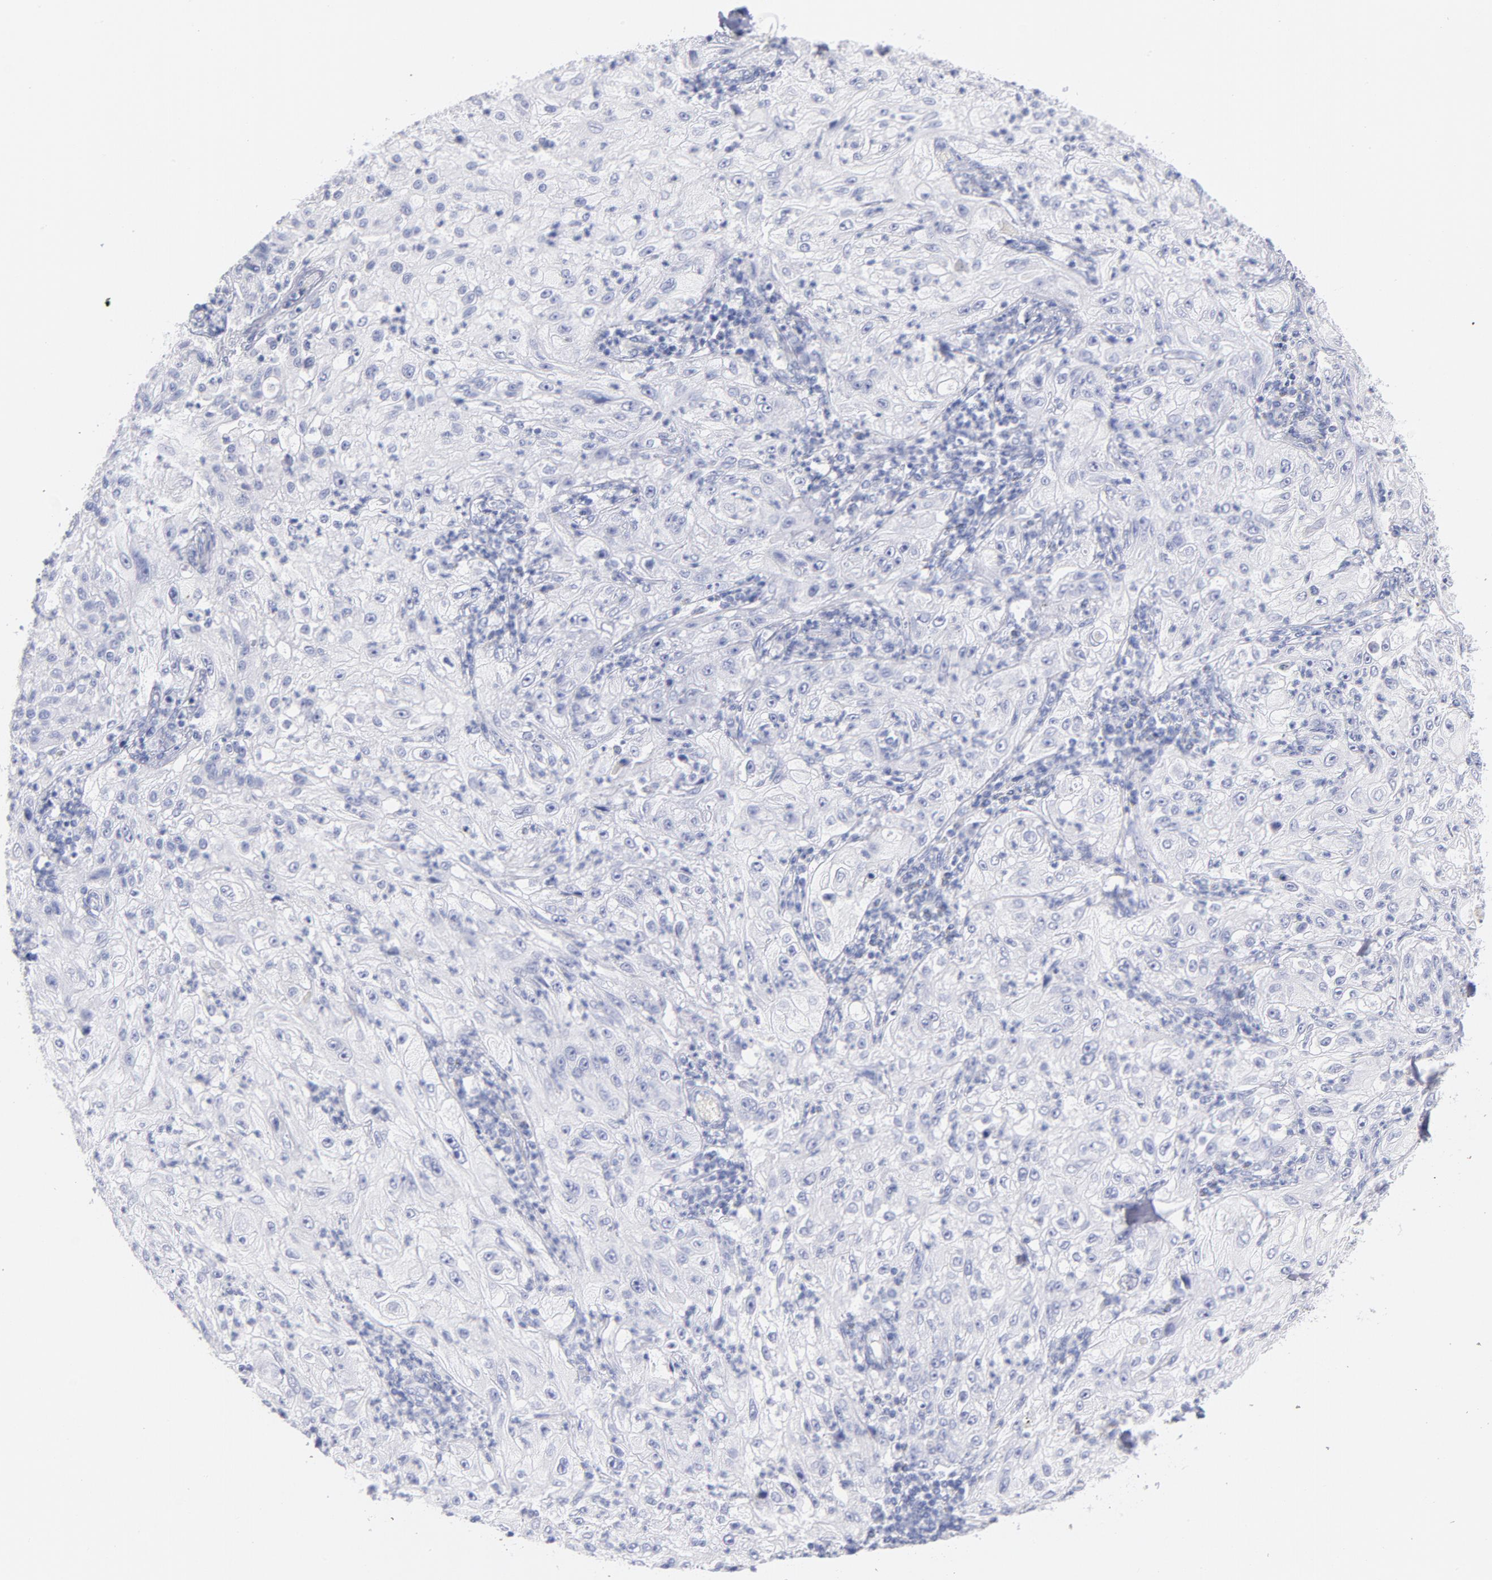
{"staining": {"intensity": "negative", "quantity": "none", "location": "none"}, "tissue": "lung cancer", "cell_type": "Tumor cells", "image_type": "cancer", "snomed": [{"axis": "morphology", "description": "Inflammation, NOS"}, {"axis": "morphology", "description": "Squamous cell carcinoma, NOS"}, {"axis": "topography", "description": "Lymph node"}, {"axis": "topography", "description": "Soft tissue"}, {"axis": "topography", "description": "Lung"}], "caption": "IHC photomicrograph of human squamous cell carcinoma (lung) stained for a protein (brown), which demonstrates no staining in tumor cells. (DAB (3,3'-diaminobenzidine) immunohistochemistry with hematoxylin counter stain).", "gene": "SCGN", "patient": {"sex": "male", "age": 66}}